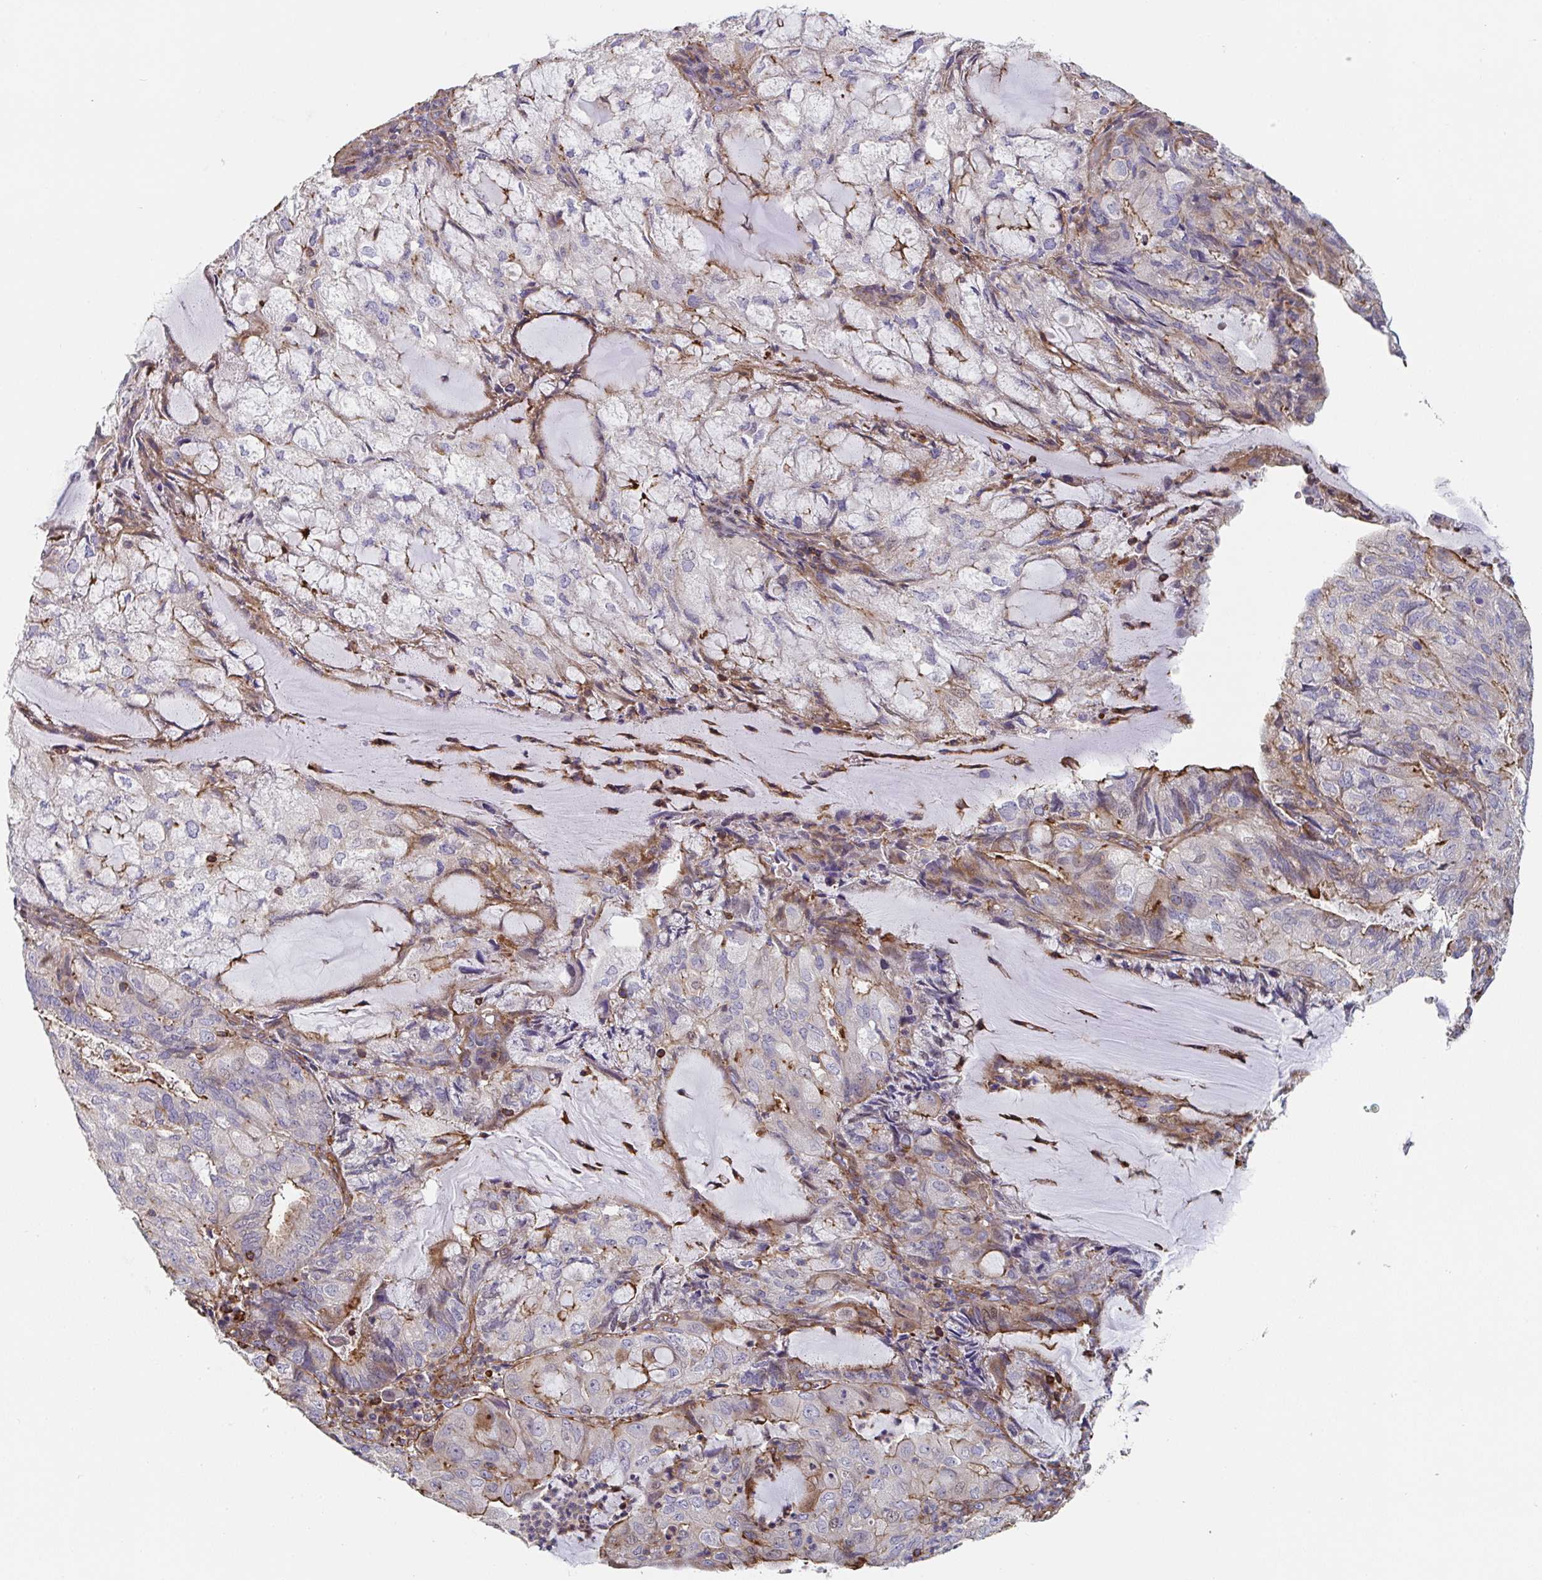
{"staining": {"intensity": "moderate", "quantity": "<25%", "location": "cytoplasmic/membranous"}, "tissue": "endometrial cancer", "cell_type": "Tumor cells", "image_type": "cancer", "snomed": [{"axis": "morphology", "description": "Adenocarcinoma, NOS"}, {"axis": "topography", "description": "Endometrium"}], "caption": "Human adenocarcinoma (endometrial) stained with a protein marker demonstrates moderate staining in tumor cells.", "gene": "FZD2", "patient": {"sex": "female", "age": 81}}